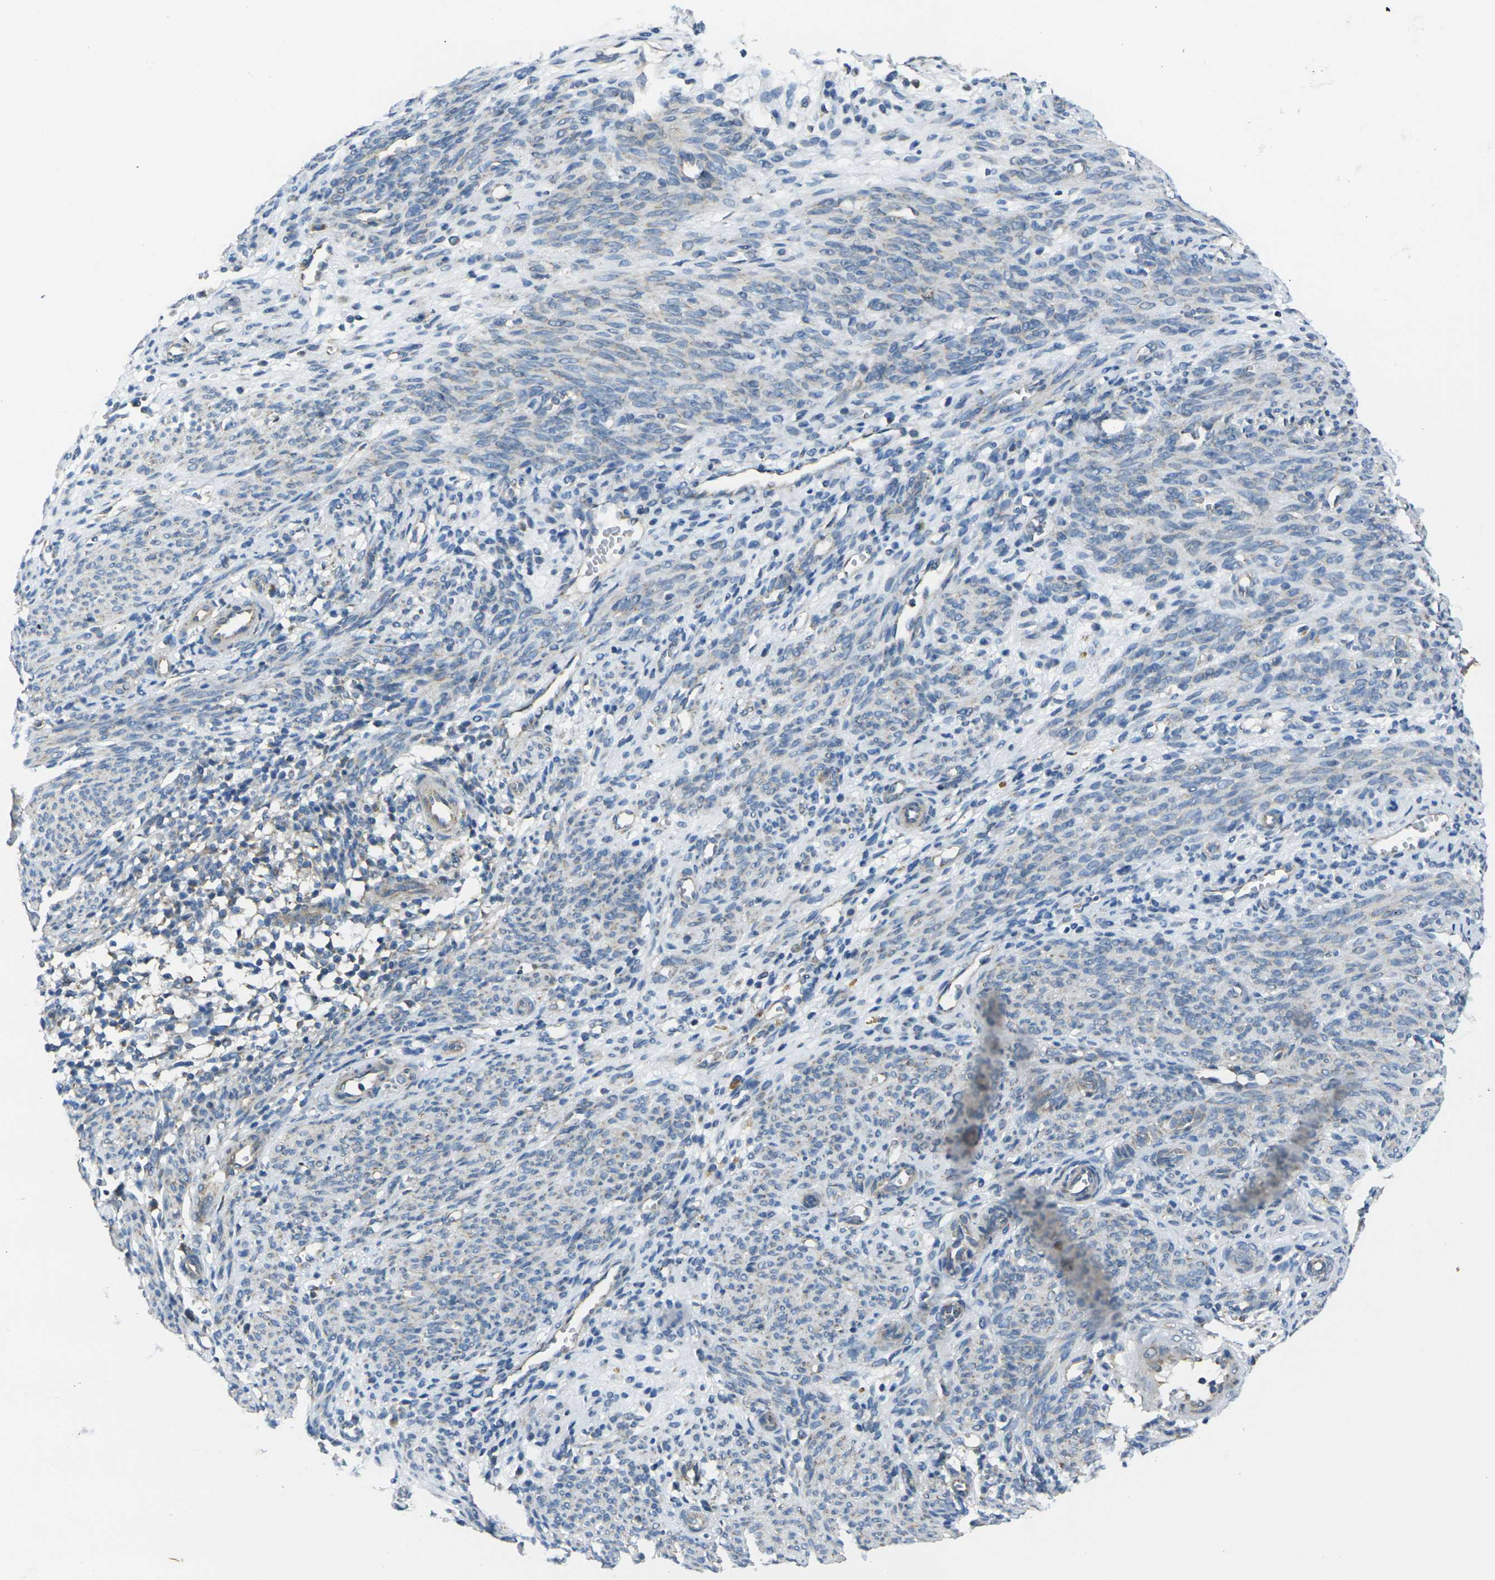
{"staining": {"intensity": "weak", "quantity": "<25%", "location": "cytoplasmic/membranous"}, "tissue": "endometrium", "cell_type": "Cells in endometrial stroma", "image_type": "normal", "snomed": [{"axis": "morphology", "description": "Normal tissue, NOS"}, {"axis": "morphology", "description": "Adenocarcinoma, NOS"}, {"axis": "topography", "description": "Endometrium"}, {"axis": "topography", "description": "Ovary"}], "caption": "DAB (3,3'-diaminobenzidine) immunohistochemical staining of normal endometrium reveals no significant positivity in cells in endometrial stroma. Nuclei are stained in blue.", "gene": "TMEM120B", "patient": {"sex": "female", "age": 68}}